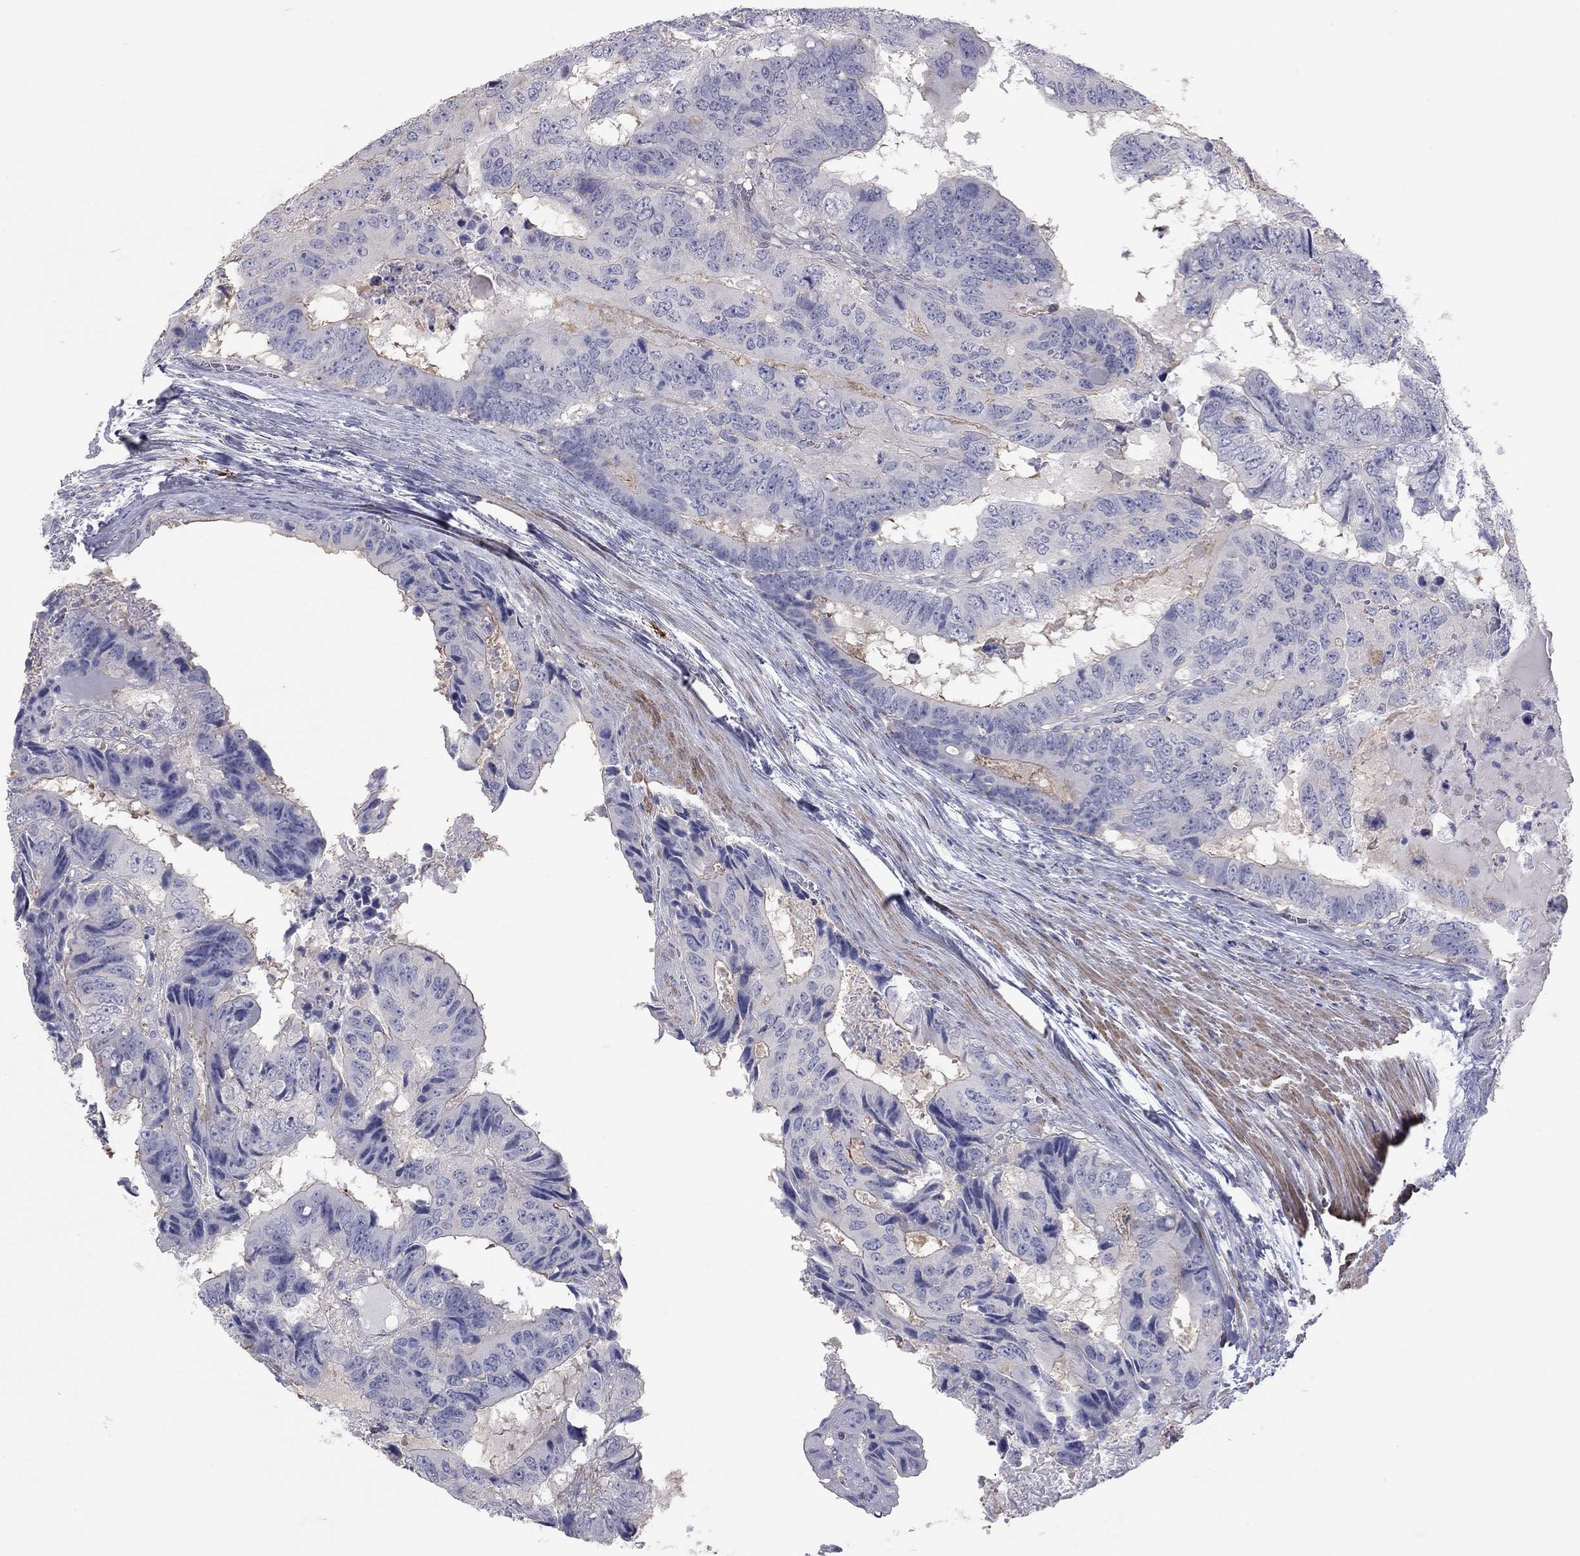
{"staining": {"intensity": "negative", "quantity": "none", "location": "none"}, "tissue": "colorectal cancer", "cell_type": "Tumor cells", "image_type": "cancer", "snomed": [{"axis": "morphology", "description": "Adenocarcinoma, NOS"}, {"axis": "topography", "description": "Colon"}], "caption": "A high-resolution micrograph shows immunohistochemistry staining of colorectal cancer (adenocarcinoma), which shows no significant positivity in tumor cells. (DAB (3,3'-diaminobenzidine) immunohistochemistry (IHC), high magnification).", "gene": "ADCYAP1", "patient": {"sex": "male", "age": 79}}